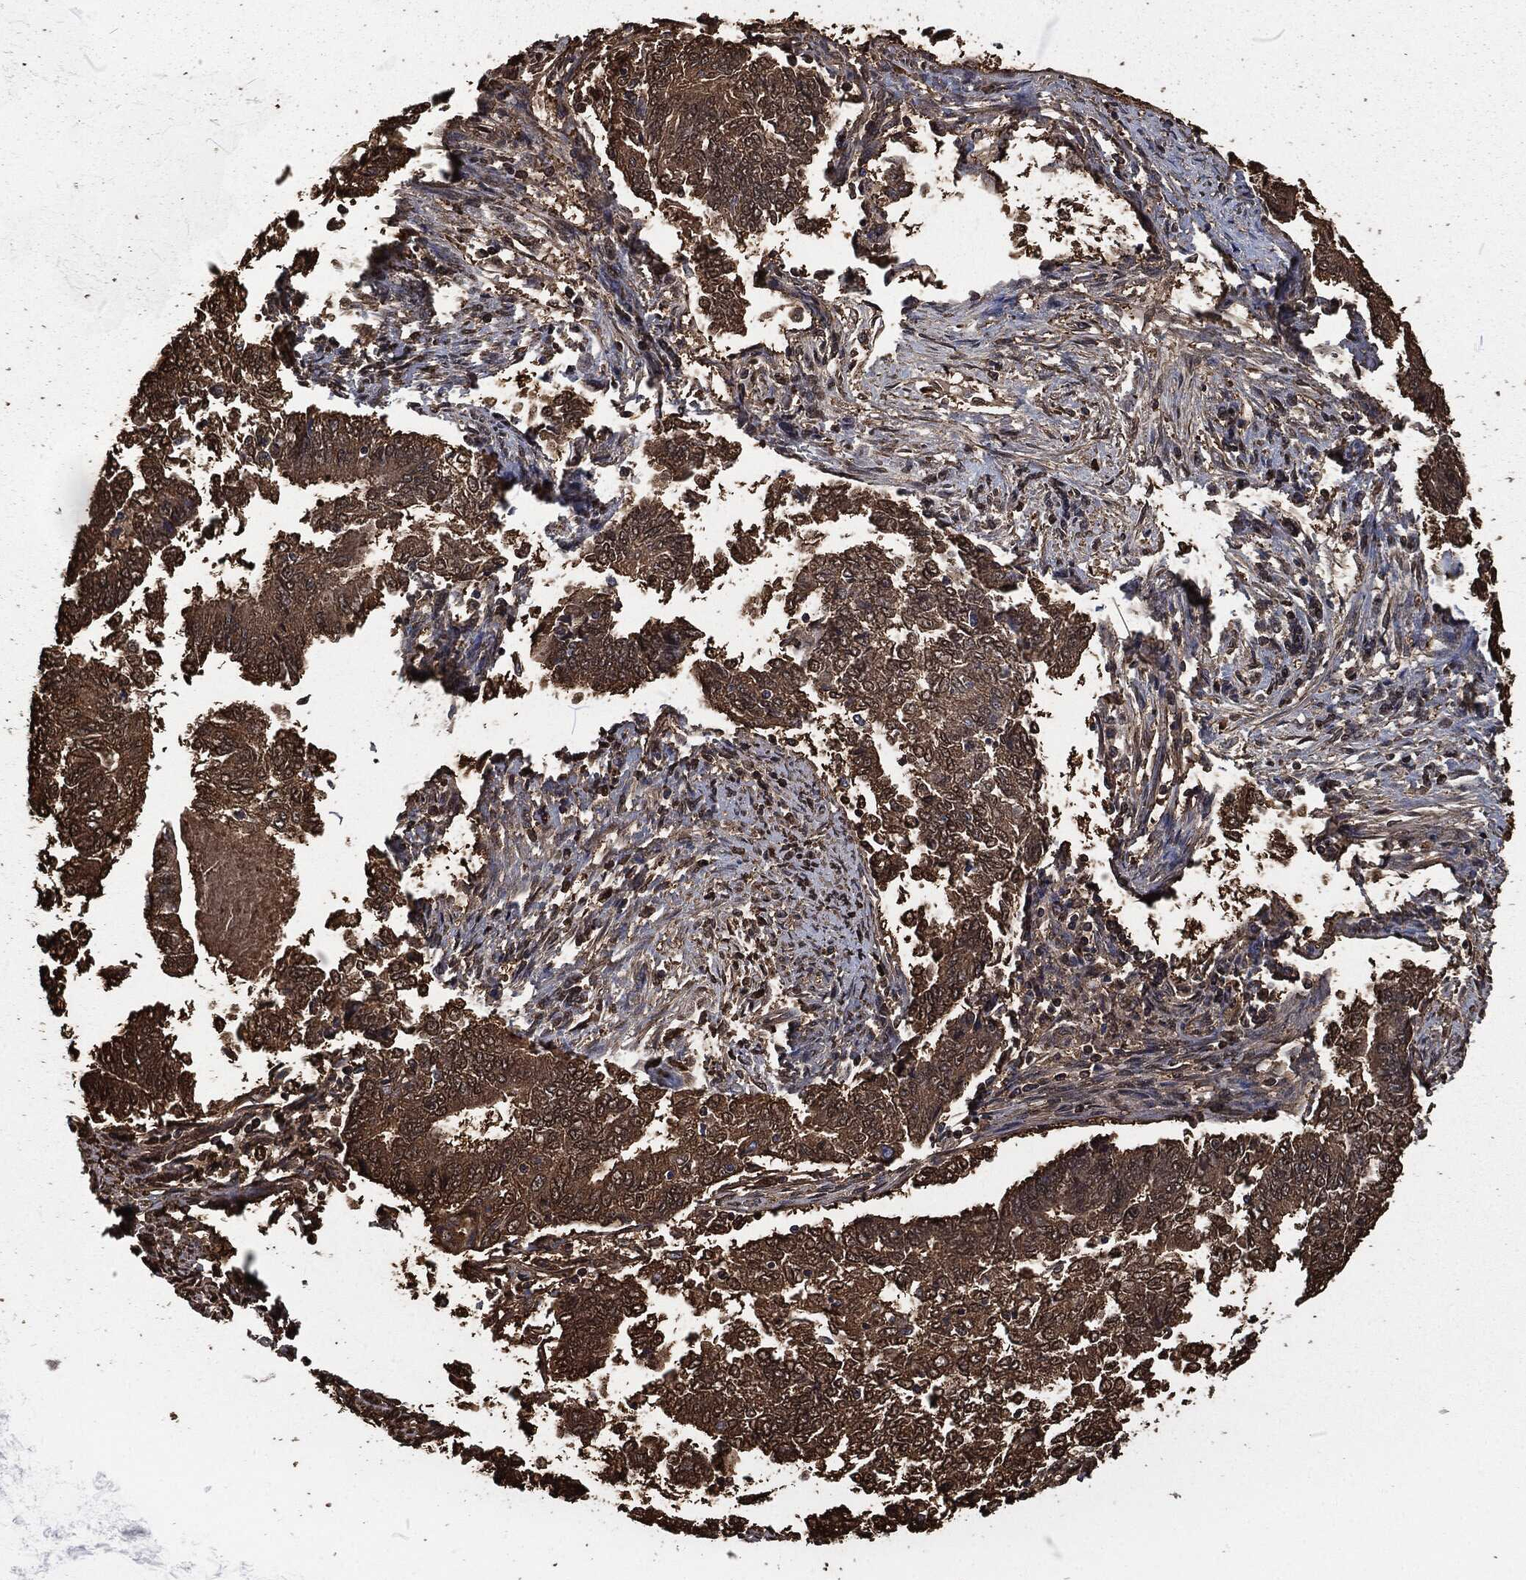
{"staining": {"intensity": "strong", "quantity": ">75%", "location": "cytoplasmic/membranous"}, "tissue": "endometrial cancer", "cell_type": "Tumor cells", "image_type": "cancer", "snomed": [{"axis": "morphology", "description": "Adenocarcinoma, NOS"}, {"axis": "topography", "description": "Endometrium"}], "caption": "IHC of endometrial adenocarcinoma demonstrates high levels of strong cytoplasmic/membranous expression in approximately >75% of tumor cells.", "gene": "PRDX4", "patient": {"sex": "female", "age": 65}}